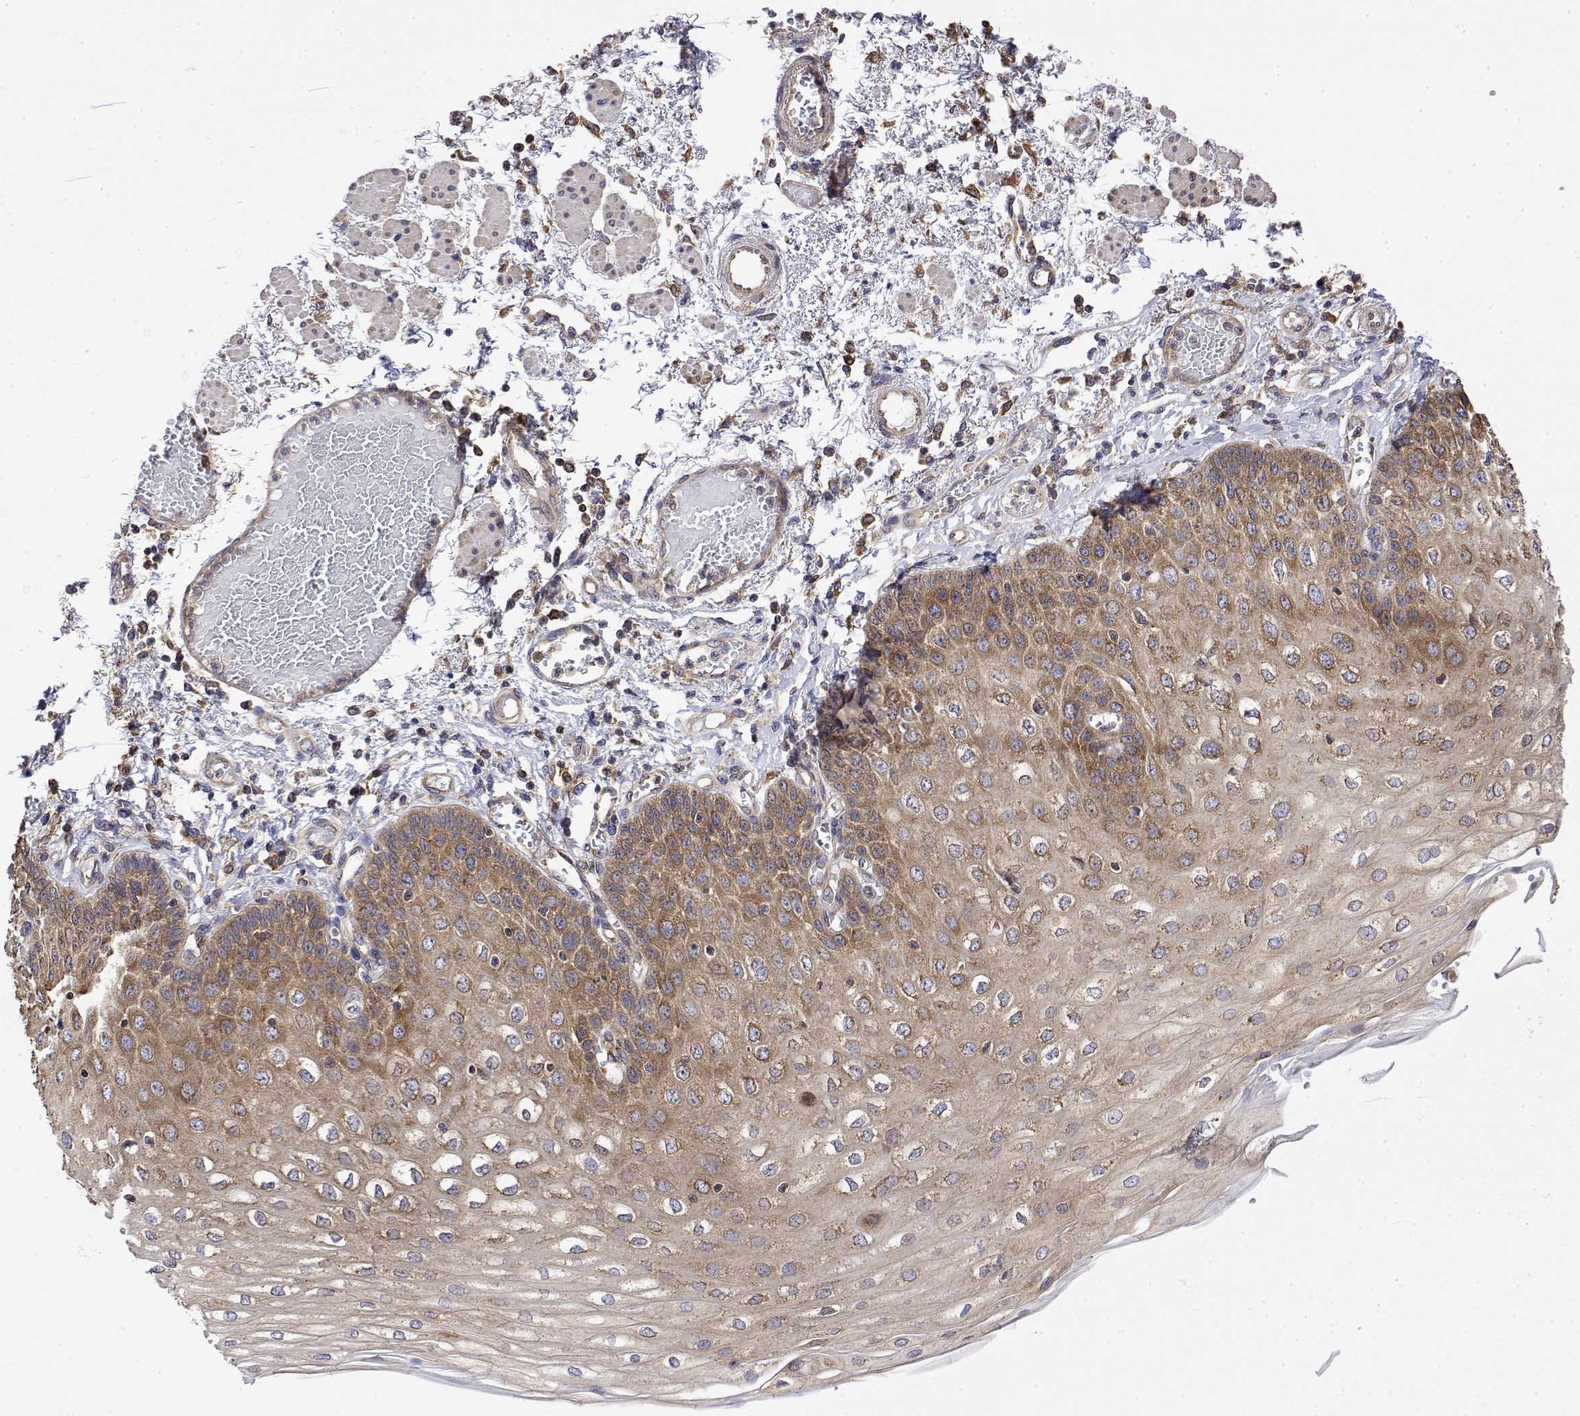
{"staining": {"intensity": "moderate", "quantity": ">75%", "location": "cytoplasmic/membranous"}, "tissue": "esophagus", "cell_type": "Squamous epithelial cells", "image_type": "normal", "snomed": [{"axis": "morphology", "description": "Normal tissue, NOS"}, {"axis": "morphology", "description": "Adenocarcinoma, NOS"}, {"axis": "topography", "description": "Esophagus"}], "caption": "Protein expression analysis of normal human esophagus reveals moderate cytoplasmic/membranous positivity in approximately >75% of squamous epithelial cells.", "gene": "EEF1G", "patient": {"sex": "male", "age": 81}}